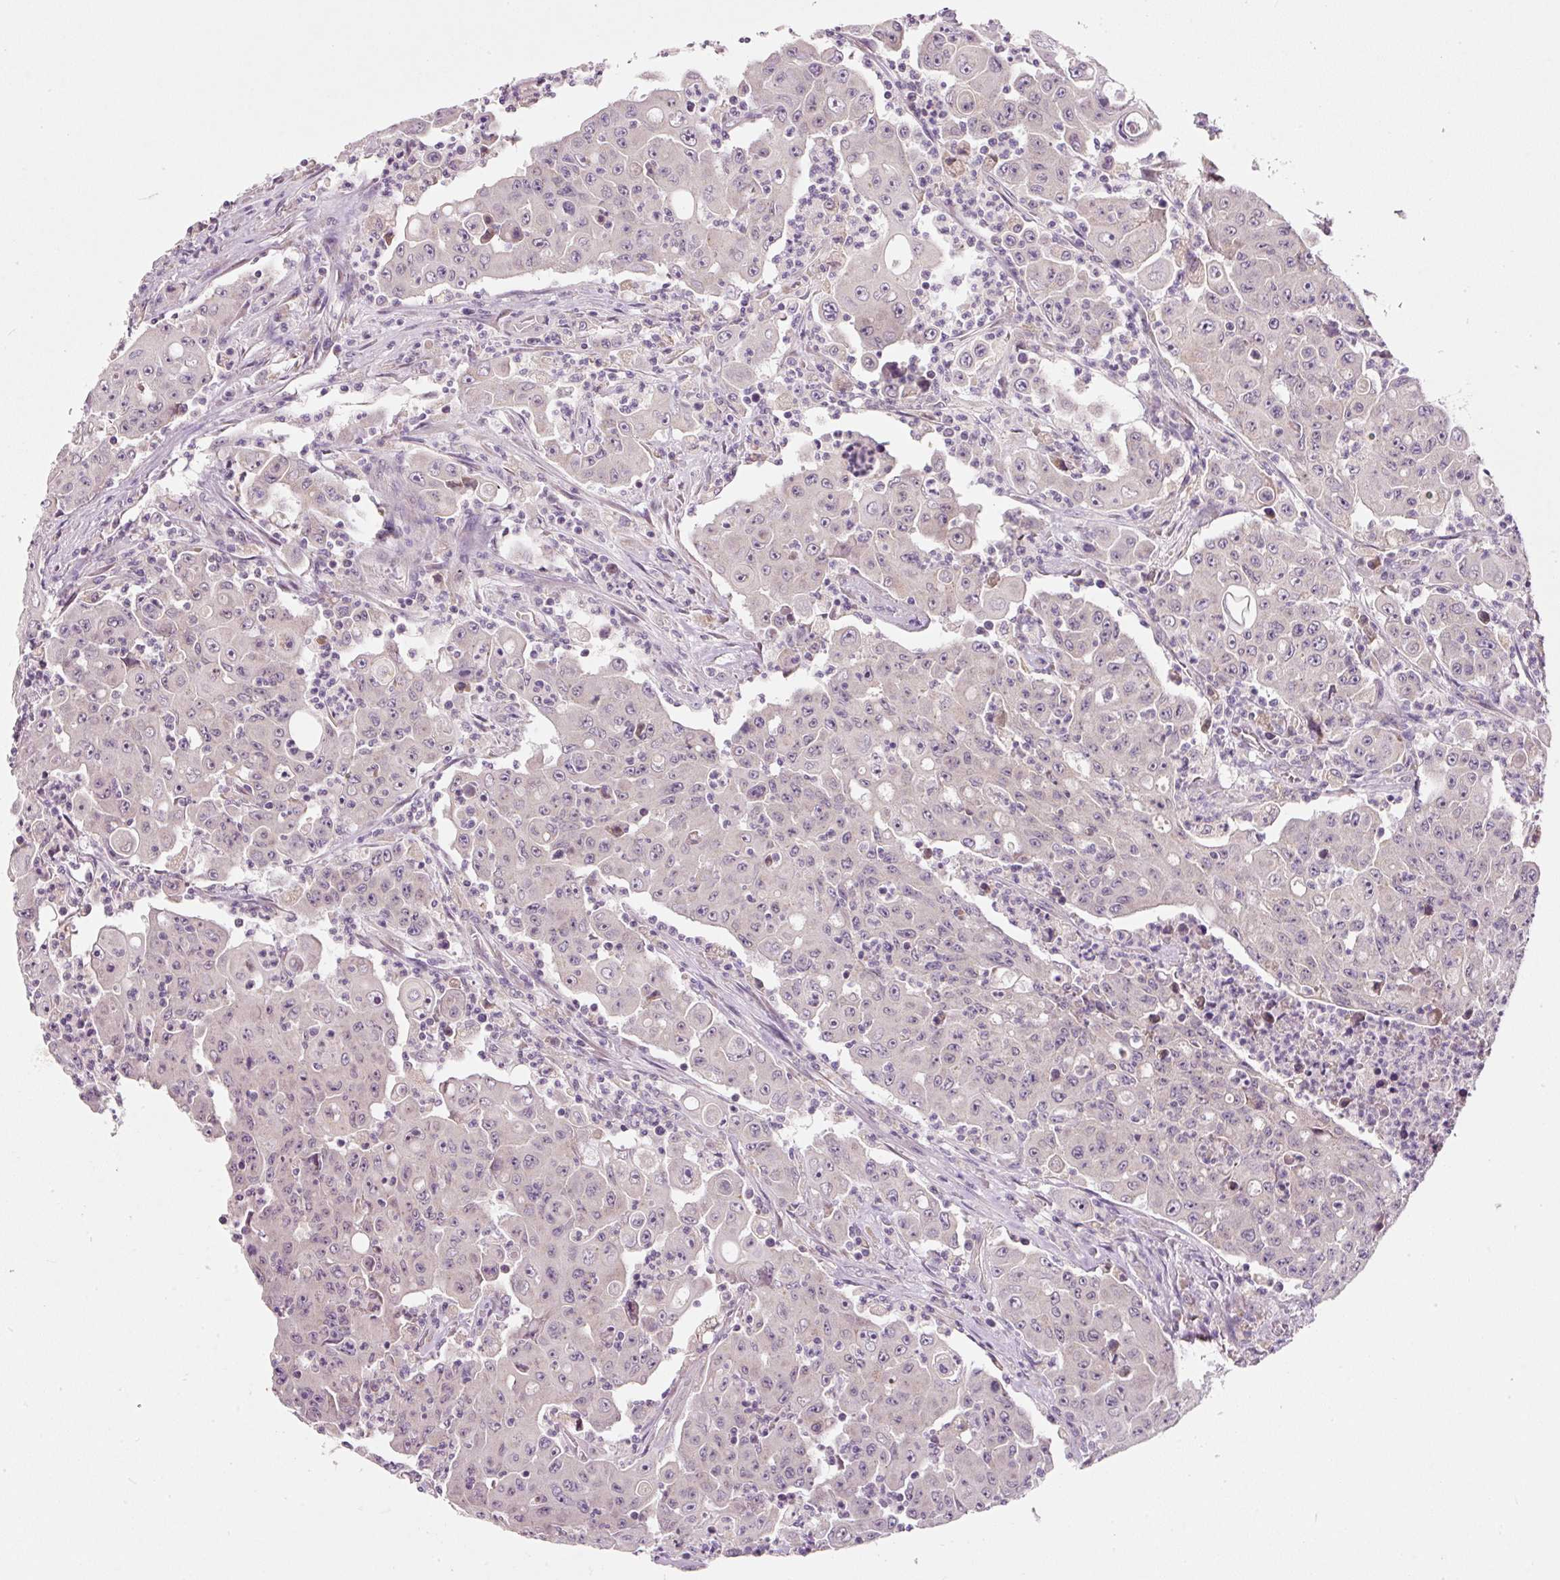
{"staining": {"intensity": "negative", "quantity": "none", "location": "none"}, "tissue": "colorectal cancer", "cell_type": "Tumor cells", "image_type": "cancer", "snomed": [{"axis": "morphology", "description": "Adenocarcinoma, NOS"}, {"axis": "topography", "description": "Colon"}], "caption": "This histopathology image is of colorectal adenocarcinoma stained with IHC to label a protein in brown with the nuclei are counter-stained blue. There is no staining in tumor cells.", "gene": "FAM78B", "patient": {"sex": "male", "age": 51}}